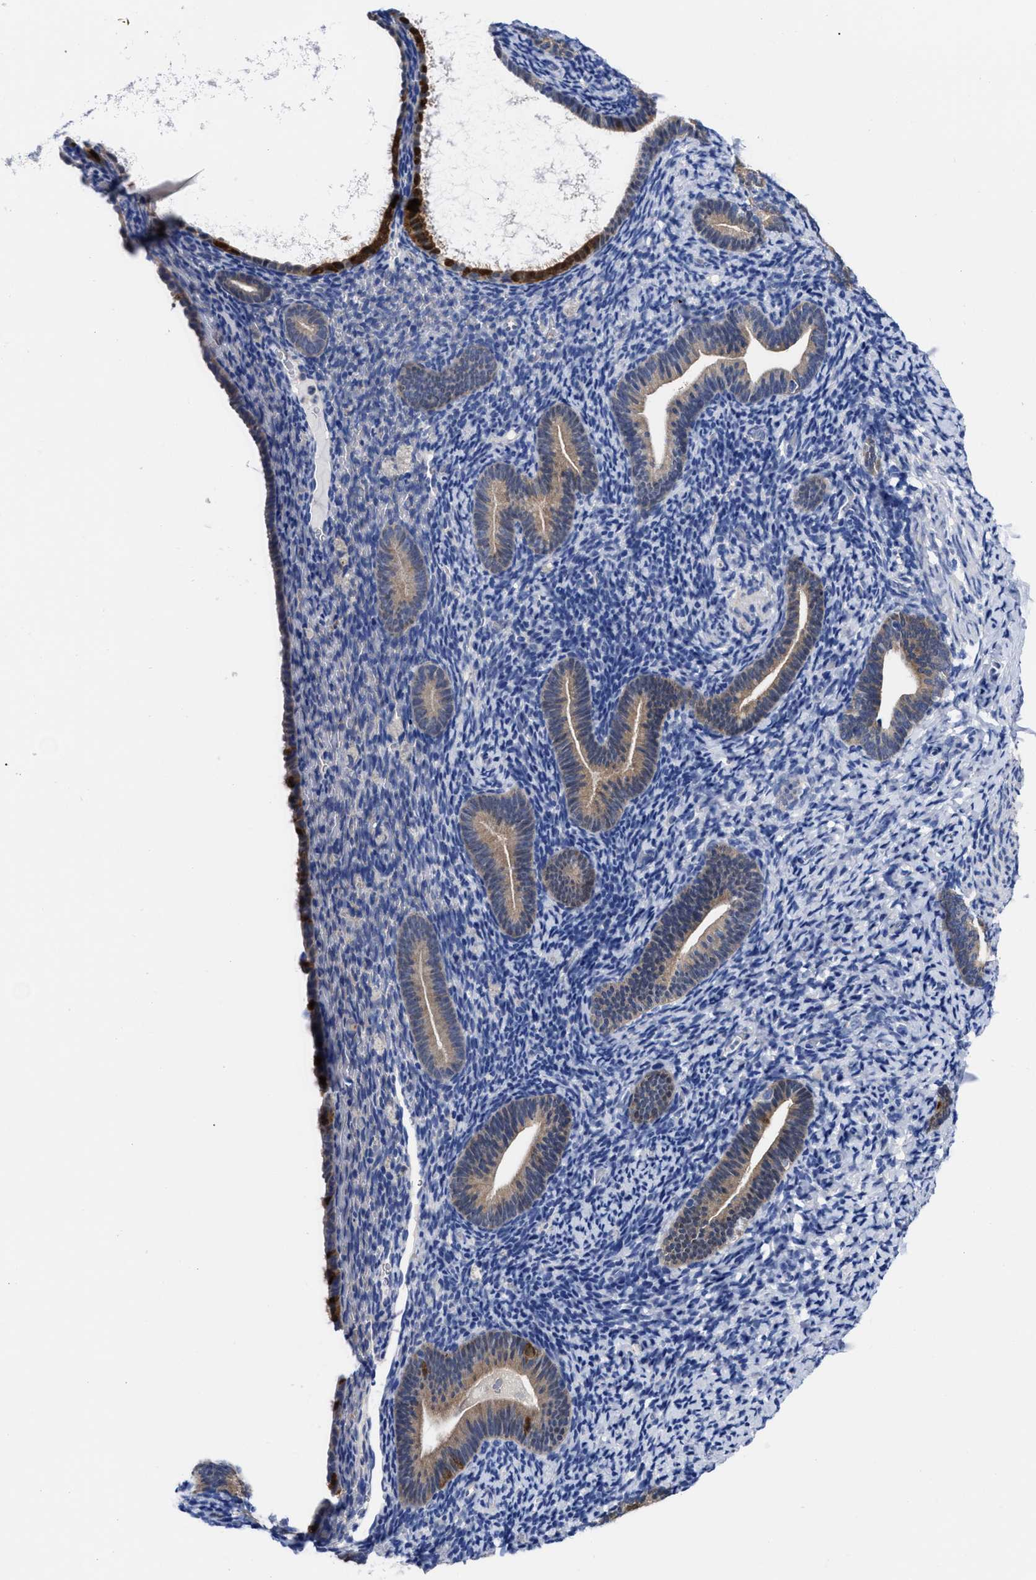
{"staining": {"intensity": "negative", "quantity": "none", "location": "none"}, "tissue": "endometrium", "cell_type": "Cells in endometrial stroma", "image_type": "normal", "snomed": [{"axis": "morphology", "description": "Normal tissue, NOS"}, {"axis": "topography", "description": "Endometrium"}], "caption": "High power microscopy image of an immunohistochemistry (IHC) histopathology image of benign endometrium, revealing no significant positivity in cells in endometrial stroma.", "gene": "RBKS", "patient": {"sex": "female", "age": 51}}